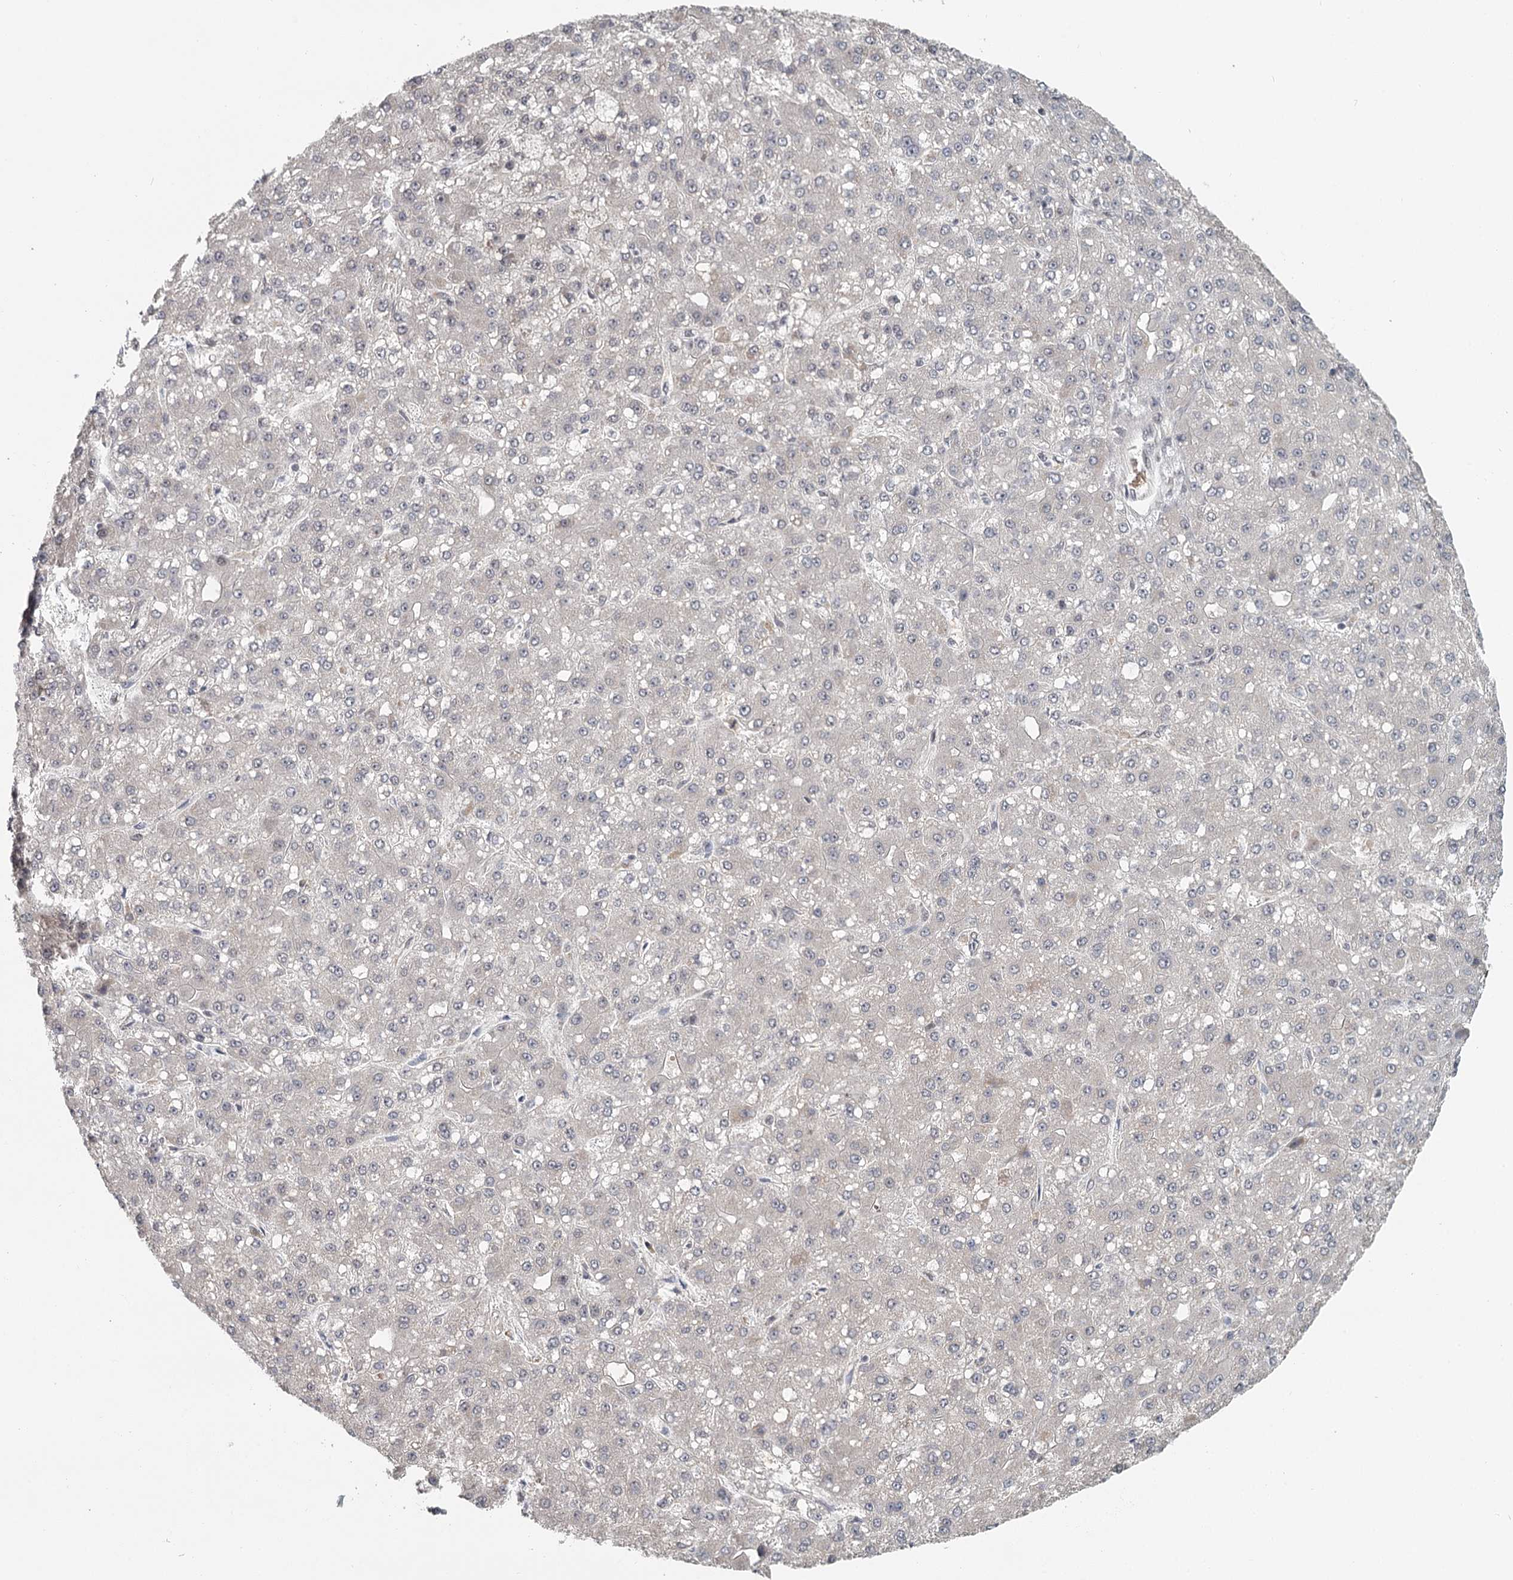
{"staining": {"intensity": "negative", "quantity": "none", "location": "none"}, "tissue": "liver cancer", "cell_type": "Tumor cells", "image_type": "cancer", "snomed": [{"axis": "morphology", "description": "Carcinoma, Hepatocellular, NOS"}, {"axis": "topography", "description": "Liver"}], "caption": "Tumor cells show no significant staining in liver cancer (hepatocellular carcinoma).", "gene": "FAM13C", "patient": {"sex": "male", "age": 67}}